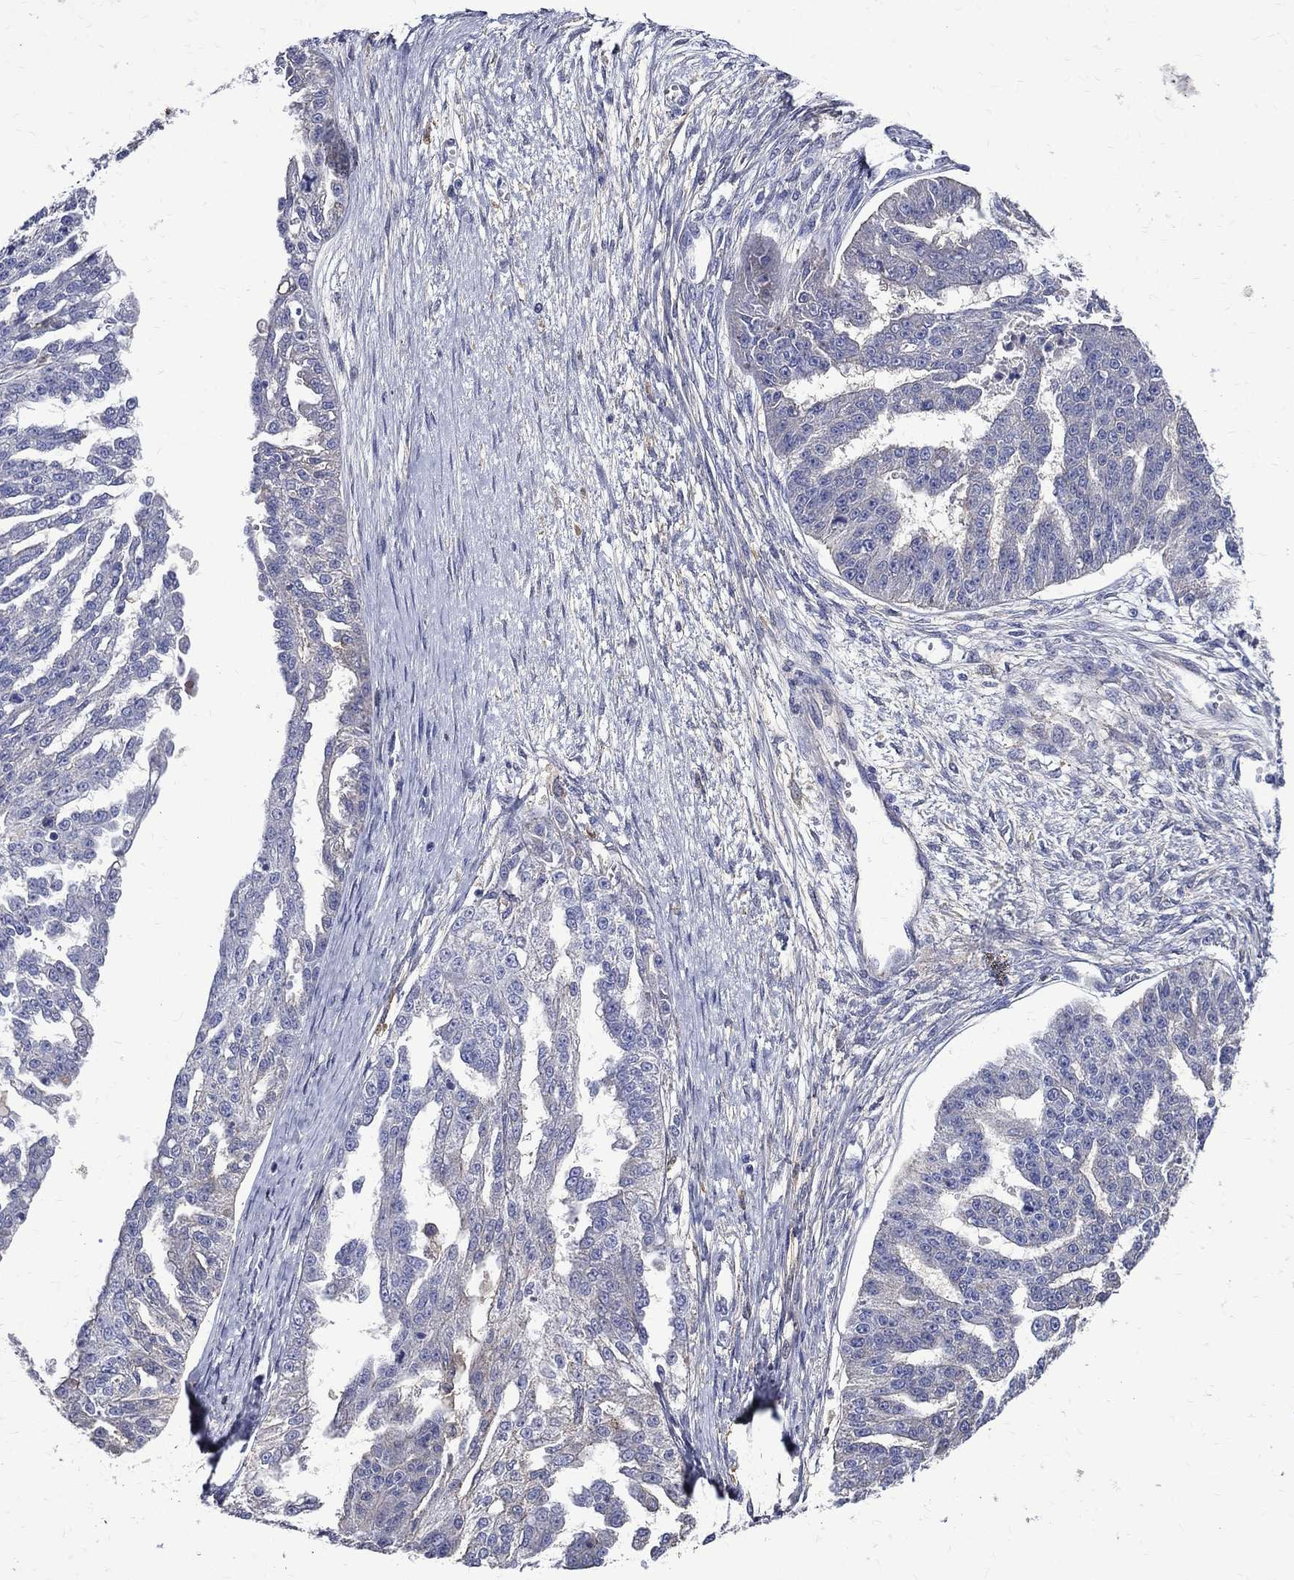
{"staining": {"intensity": "negative", "quantity": "none", "location": "none"}, "tissue": "ovarian cancer", "cell_type": "Tumor cells", "image_type": "cancer", "snomed": [{"axis": "morphology", "description": "Cystadenocarcinoma, serous, NOS"}, {"axis": "topography", "description": "Ovary"}], "caption": "Serous cystadenocarcinoma (ovarian) was stained to show a protein in brown. There is no significant staining in tumor cells.", "gene": "GPR171", "patient": {"sex": "female", "age": 58}}